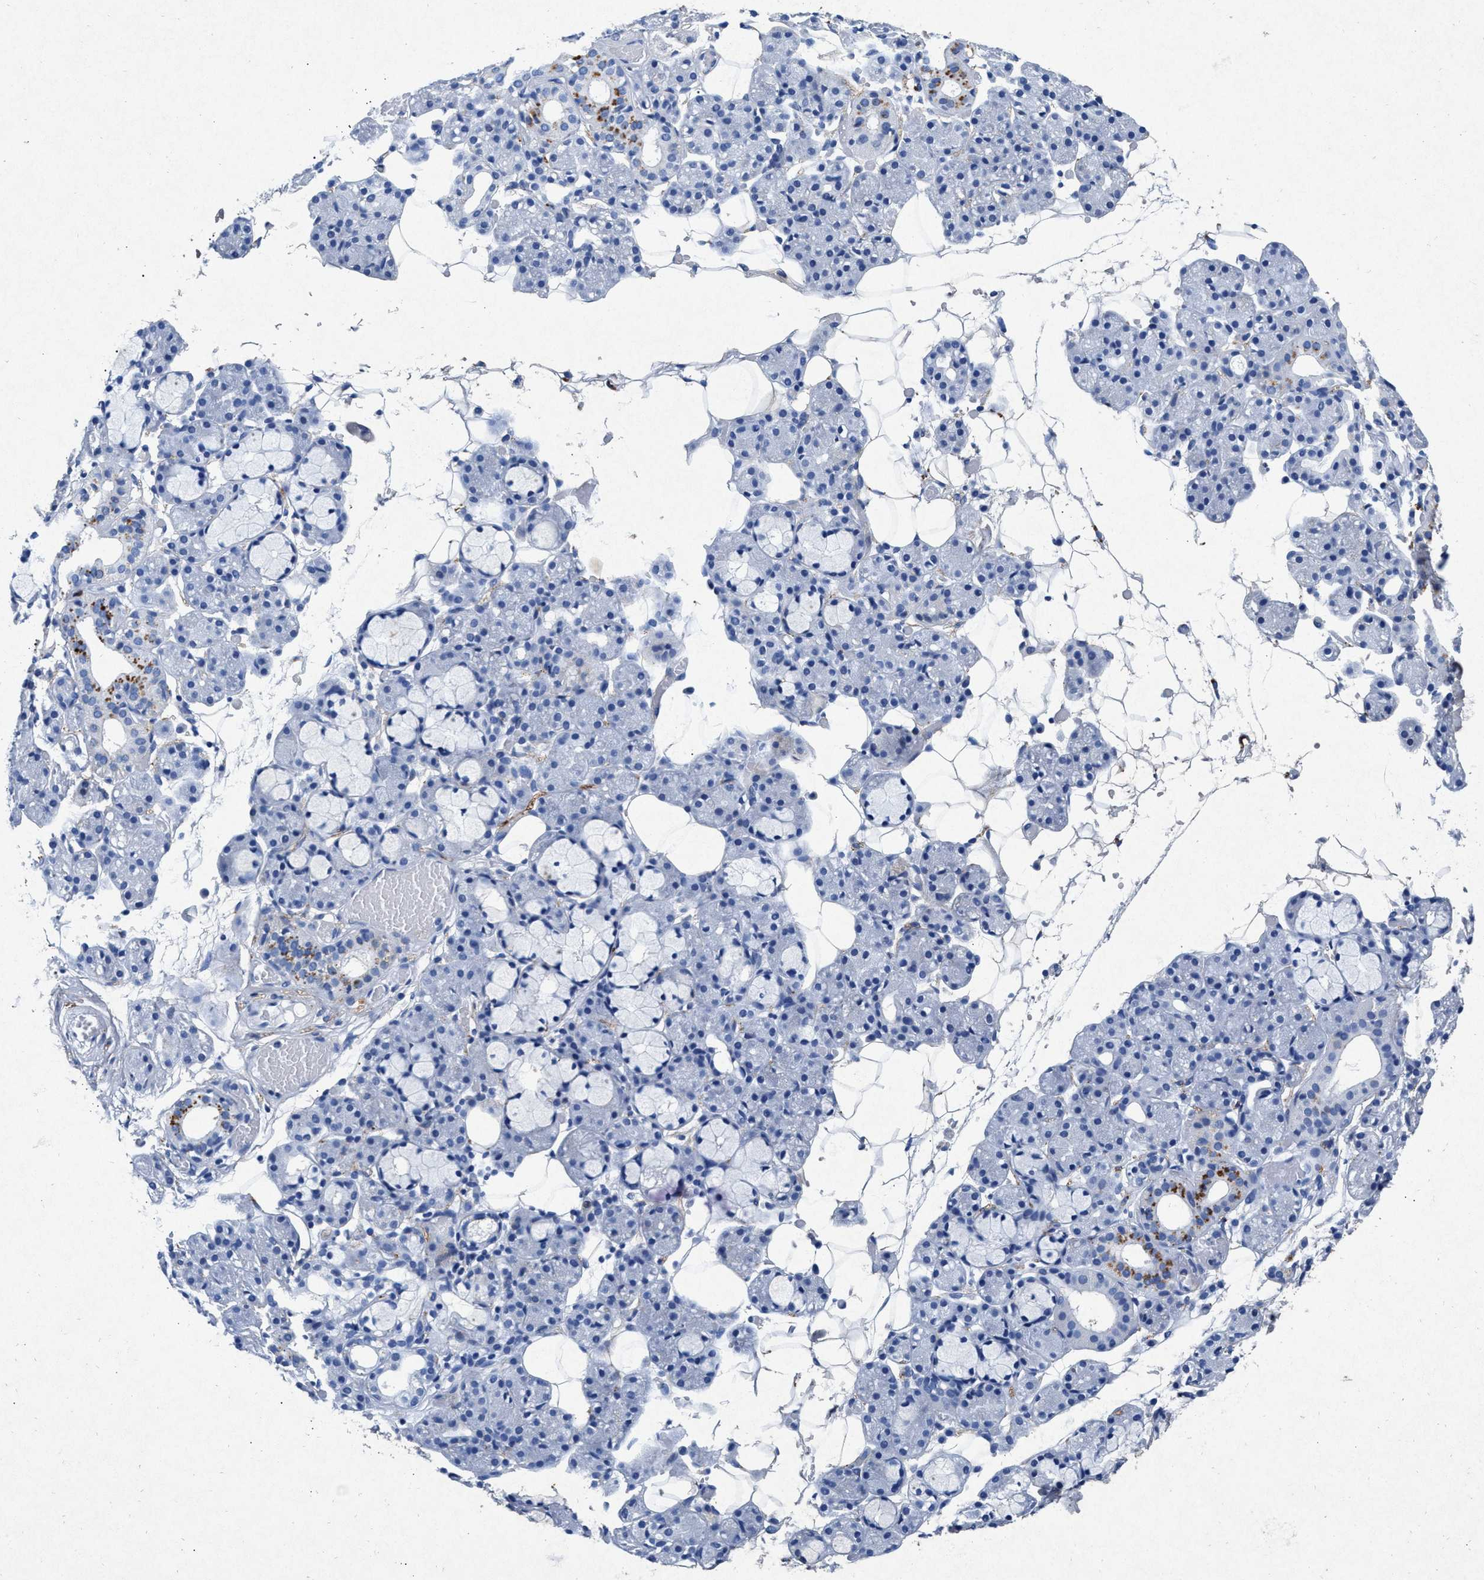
{"staining": {"intensity": "moderate", "quantity": "<25%", "location": "cytoplasmic/membranous"}, "tissue": "salivary gland", "cell_type": "Glandular cells", "image_type": "normal", "snomed": [{"axis": "morphology", "description": "Normal tissue, NOS"}, {"axis": "topography", "description": "Salivary gland"}], "caption": "DAB immunohistochemical staining of benign human salivary gland demonstrates moderate cytoplasmic/membranous protein staining in about <25% of glandular cells. (brown staining indicates protein expression, while blue staining denotes nuclei).", "gene": "MAP6", "patient": {"sex": "male", "age": 63}}